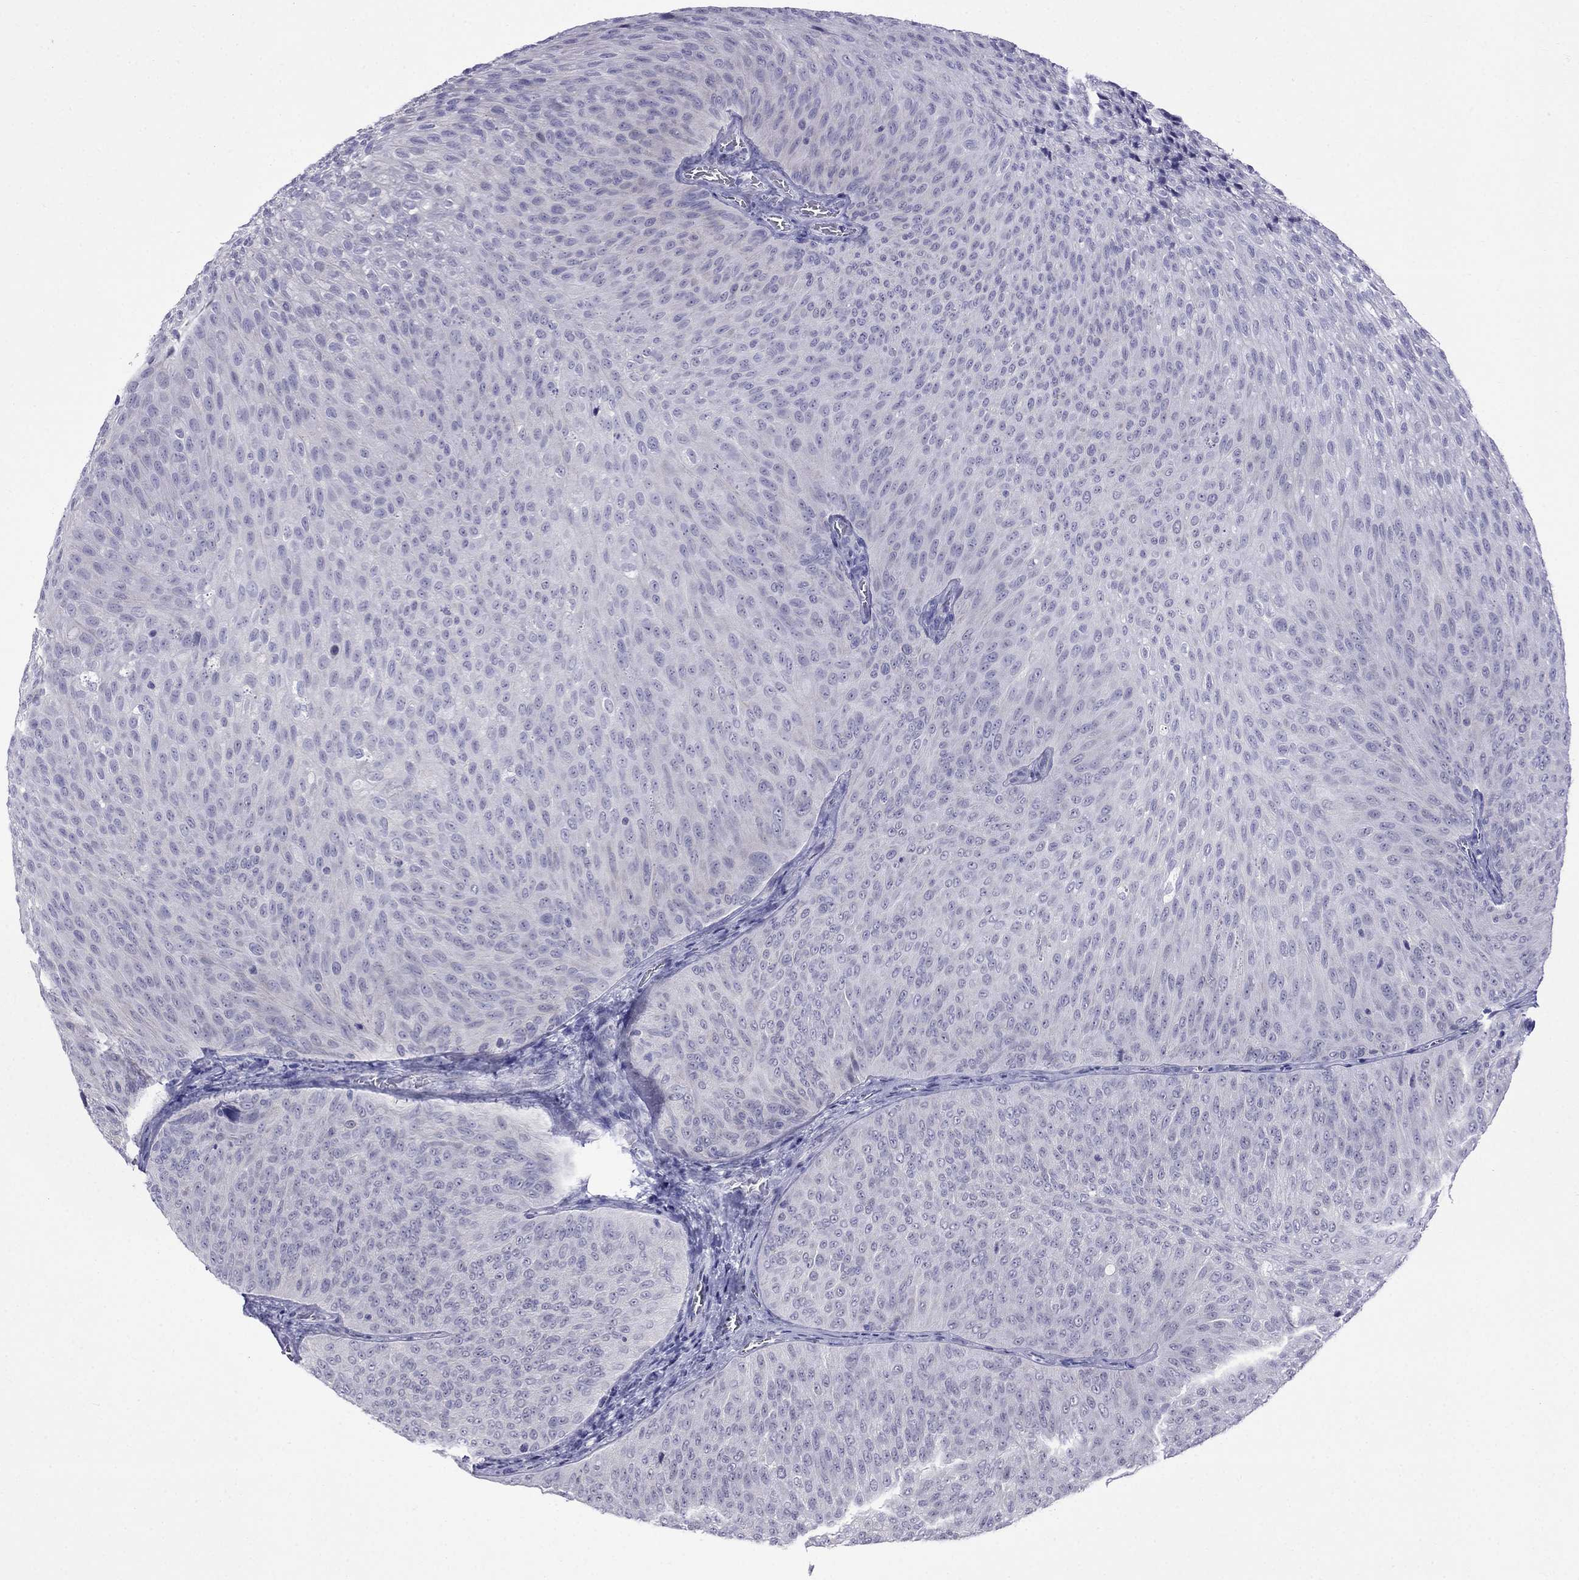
{"staining": {"intensity": "negative", "quantity": "none", "location": "none"}, "tissue": "urothelial cancer", "cell_type": "Tumor cells", "image_type": "cancer", "snomed": [{"axis": "morphology", "description": "Urothelial carcinoma, Low grade"}, {"axis": "topography", "description": "Urinary bladder"}], "caption": "Tumor cells show no significant protein positivity in low-grade urothelial carcinoma.", "gene": "MGP", "patient": {"sex": "male", "age": 78}}